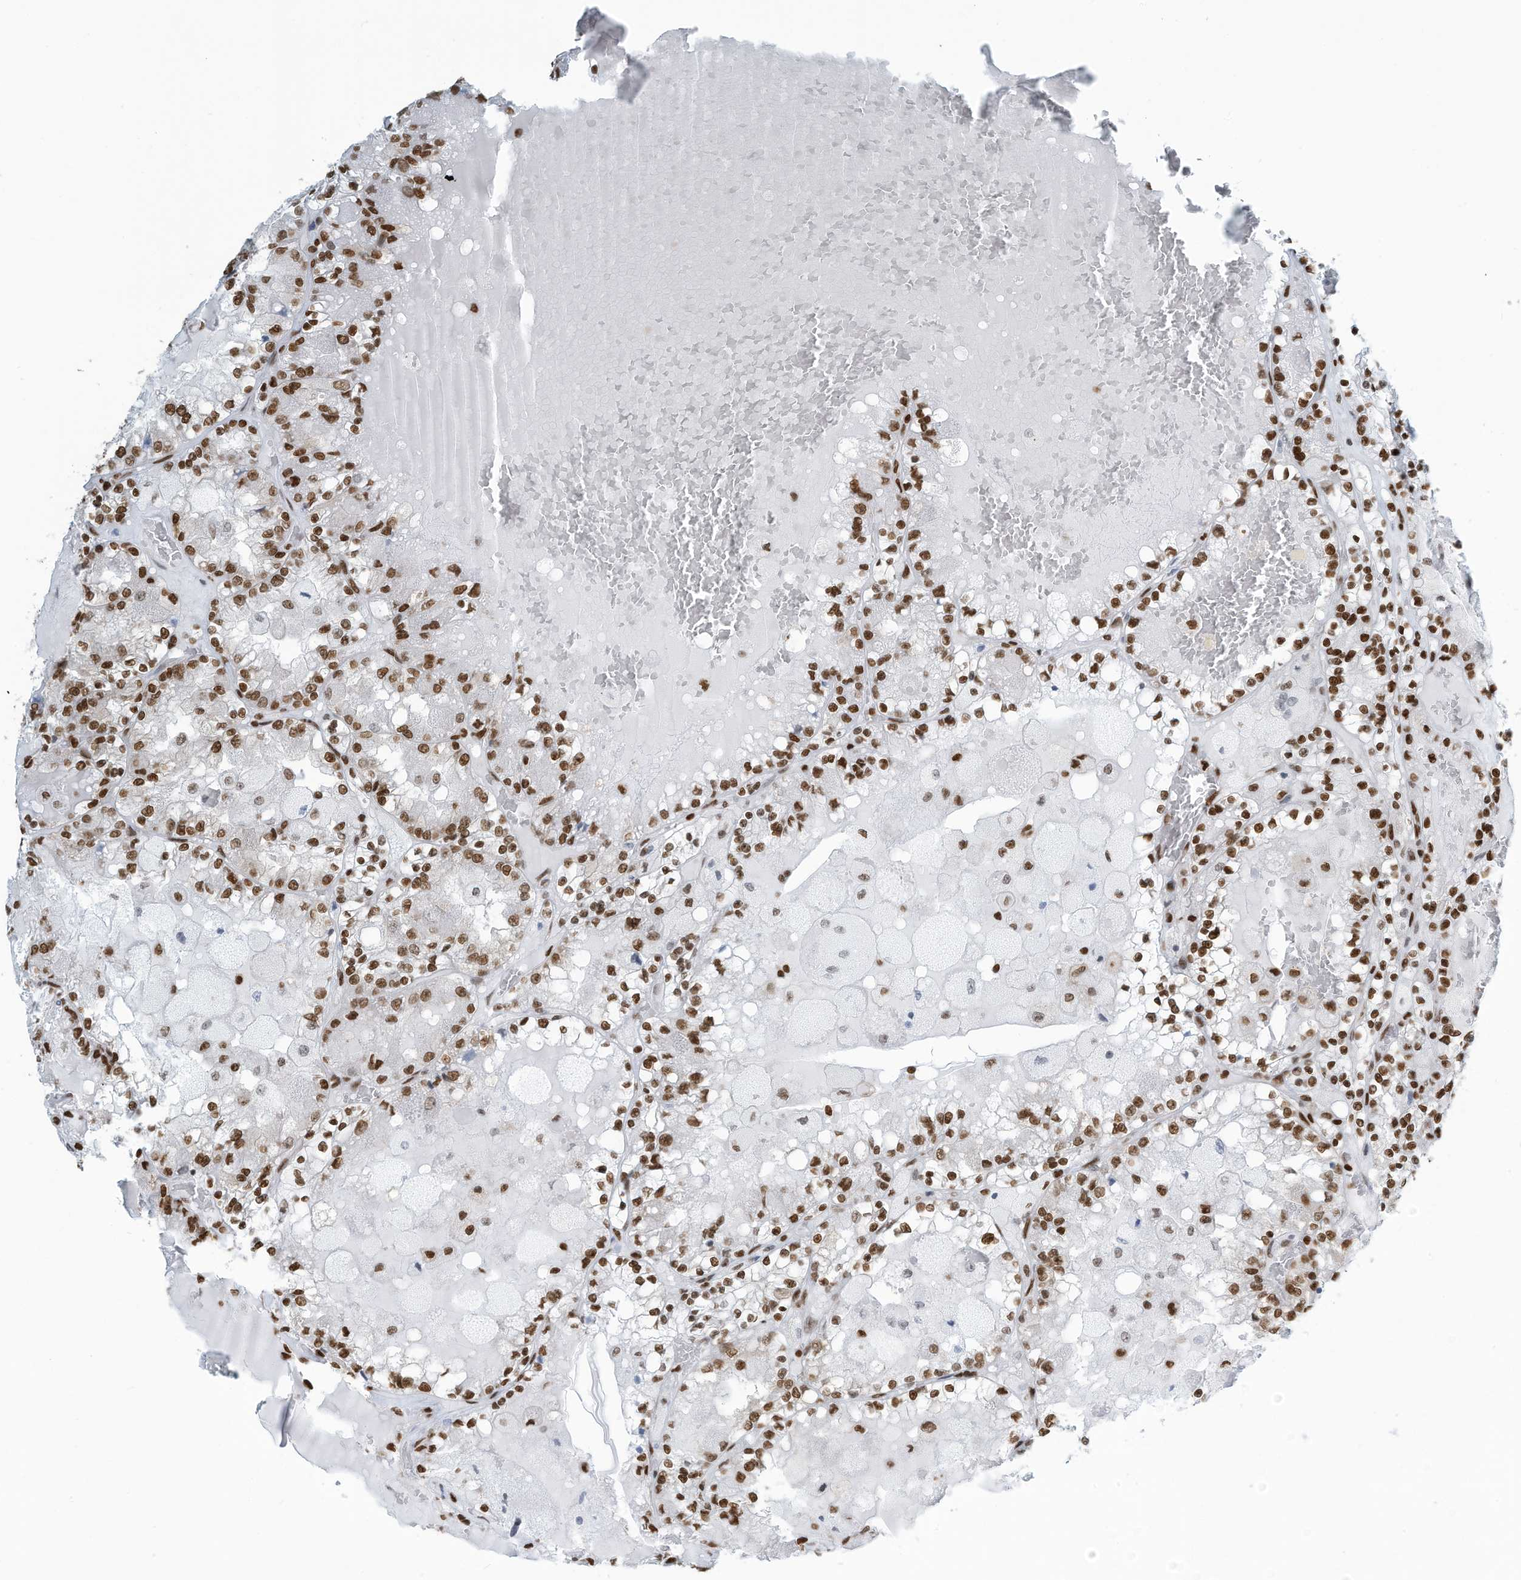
{"staining": {"intensity": "strong", "quantity": ">75%", "location": "nuclear"}, "tissue": "renal cancer", "cell_type": "Tumor cells", "image_type": "cancer", "snomed": [{"axis": "morphology", "description": "Adenocarcinoma, NOS"}, {"axis": "topography", "description": "Kidney"}], "caption": "Immunohistochemical staining of human renal adenocarcinoma demonstrates high levels of strong nuclear protein positivity in approximately >75% of tumor cells.", "gene": "SARNP", "patient": {"sex": "female", "age": 56}}